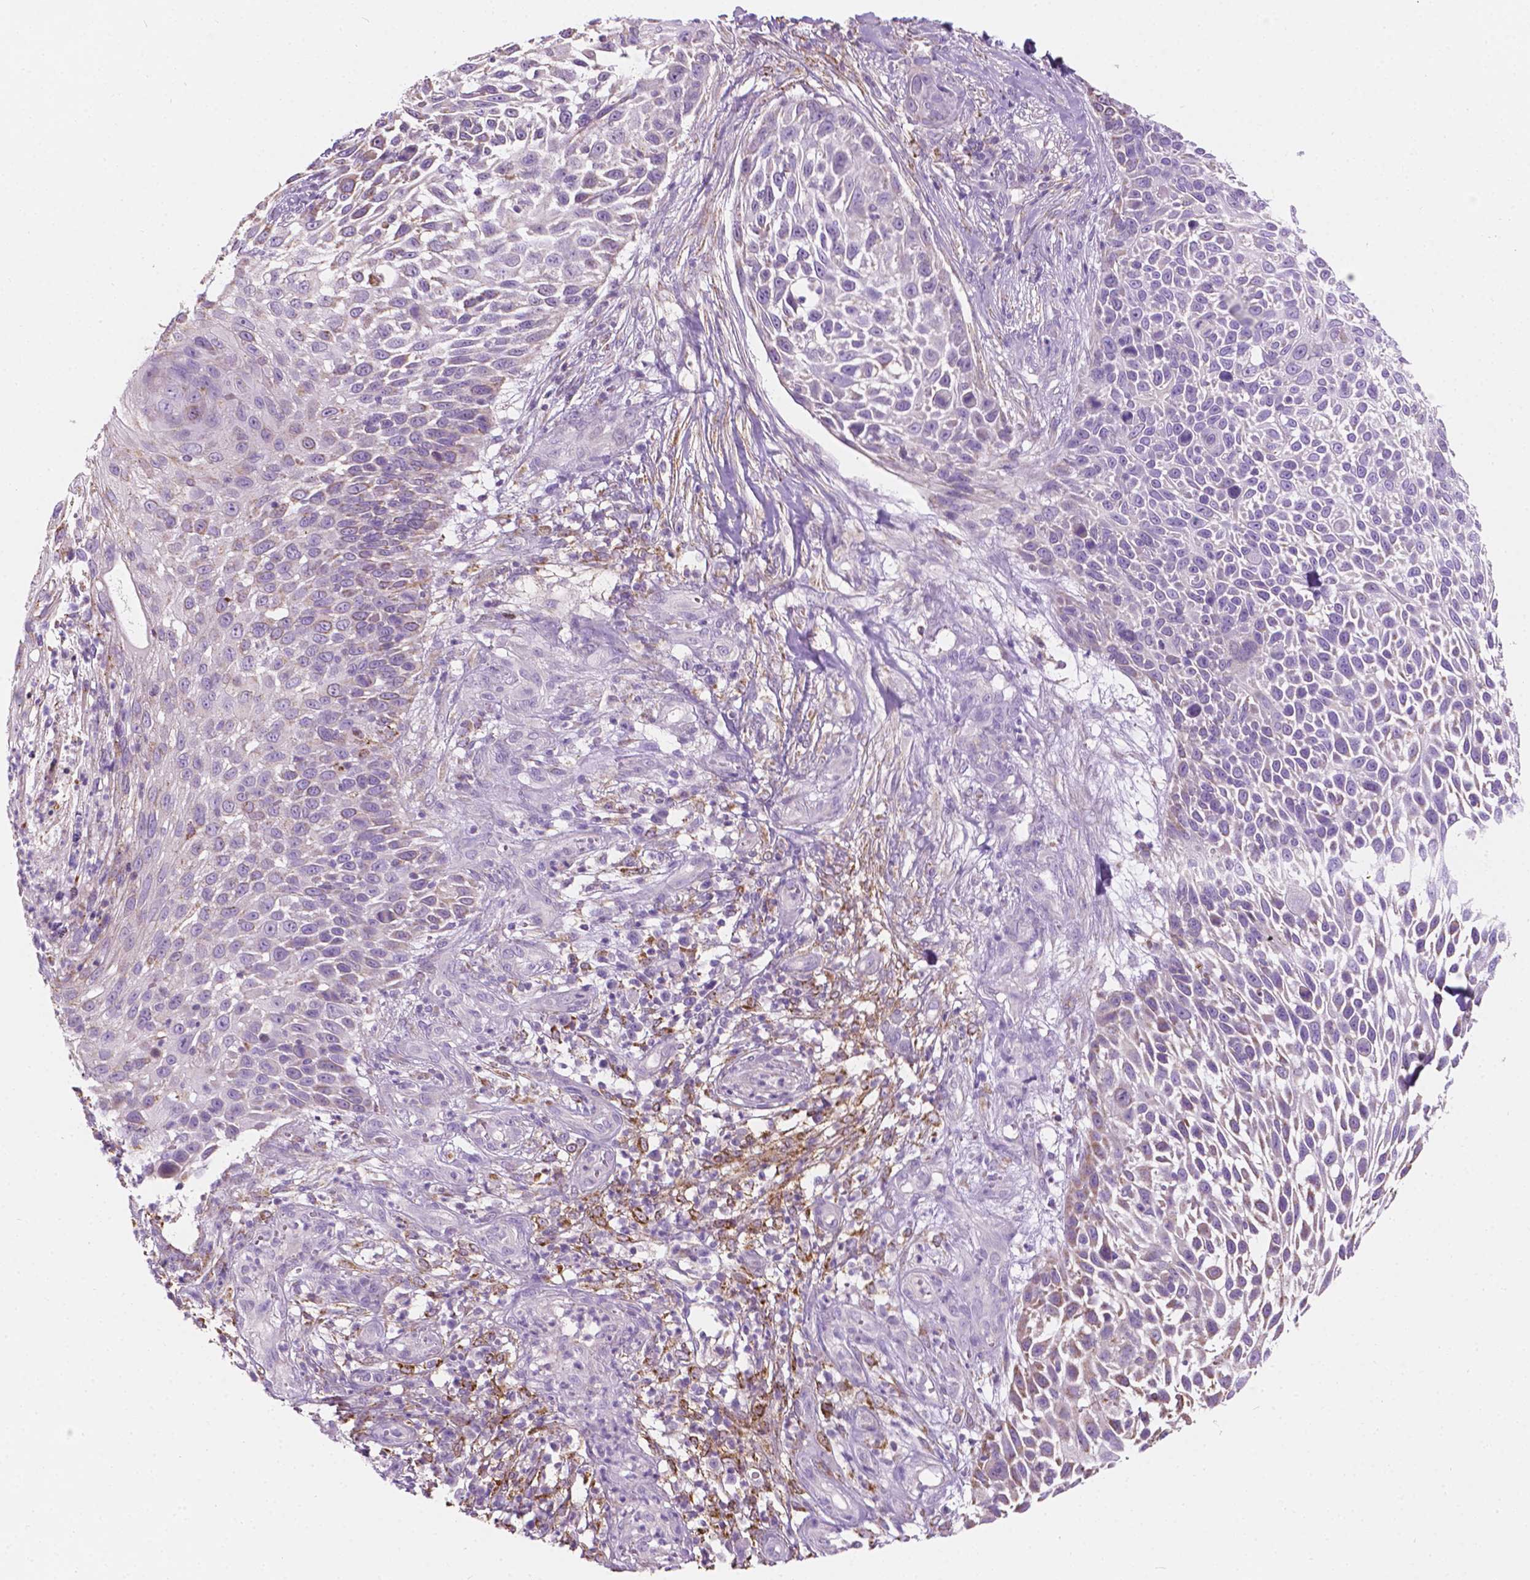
{"staining": {"intensity": "weak", "quantity": "<25%", "location": "cytoplasmic/membranous"}, "tissue": "skin cancer", "cell_type": "Tumor cells", "image_type": "cancer", "snomed": [{"axis": "morphology", "description": "Squamous cell carcinoma, NOS"}, {"axis": "topography", "description": "Skin"}], "caption": "Immunohistochemistry micrograph of neoplastic tissue: human skin cancer stained with DAB exhibits no significant protein expression in tumor cells.", "gene": "NOS1AP", "patient": {"sex": "male", "age": 92}}